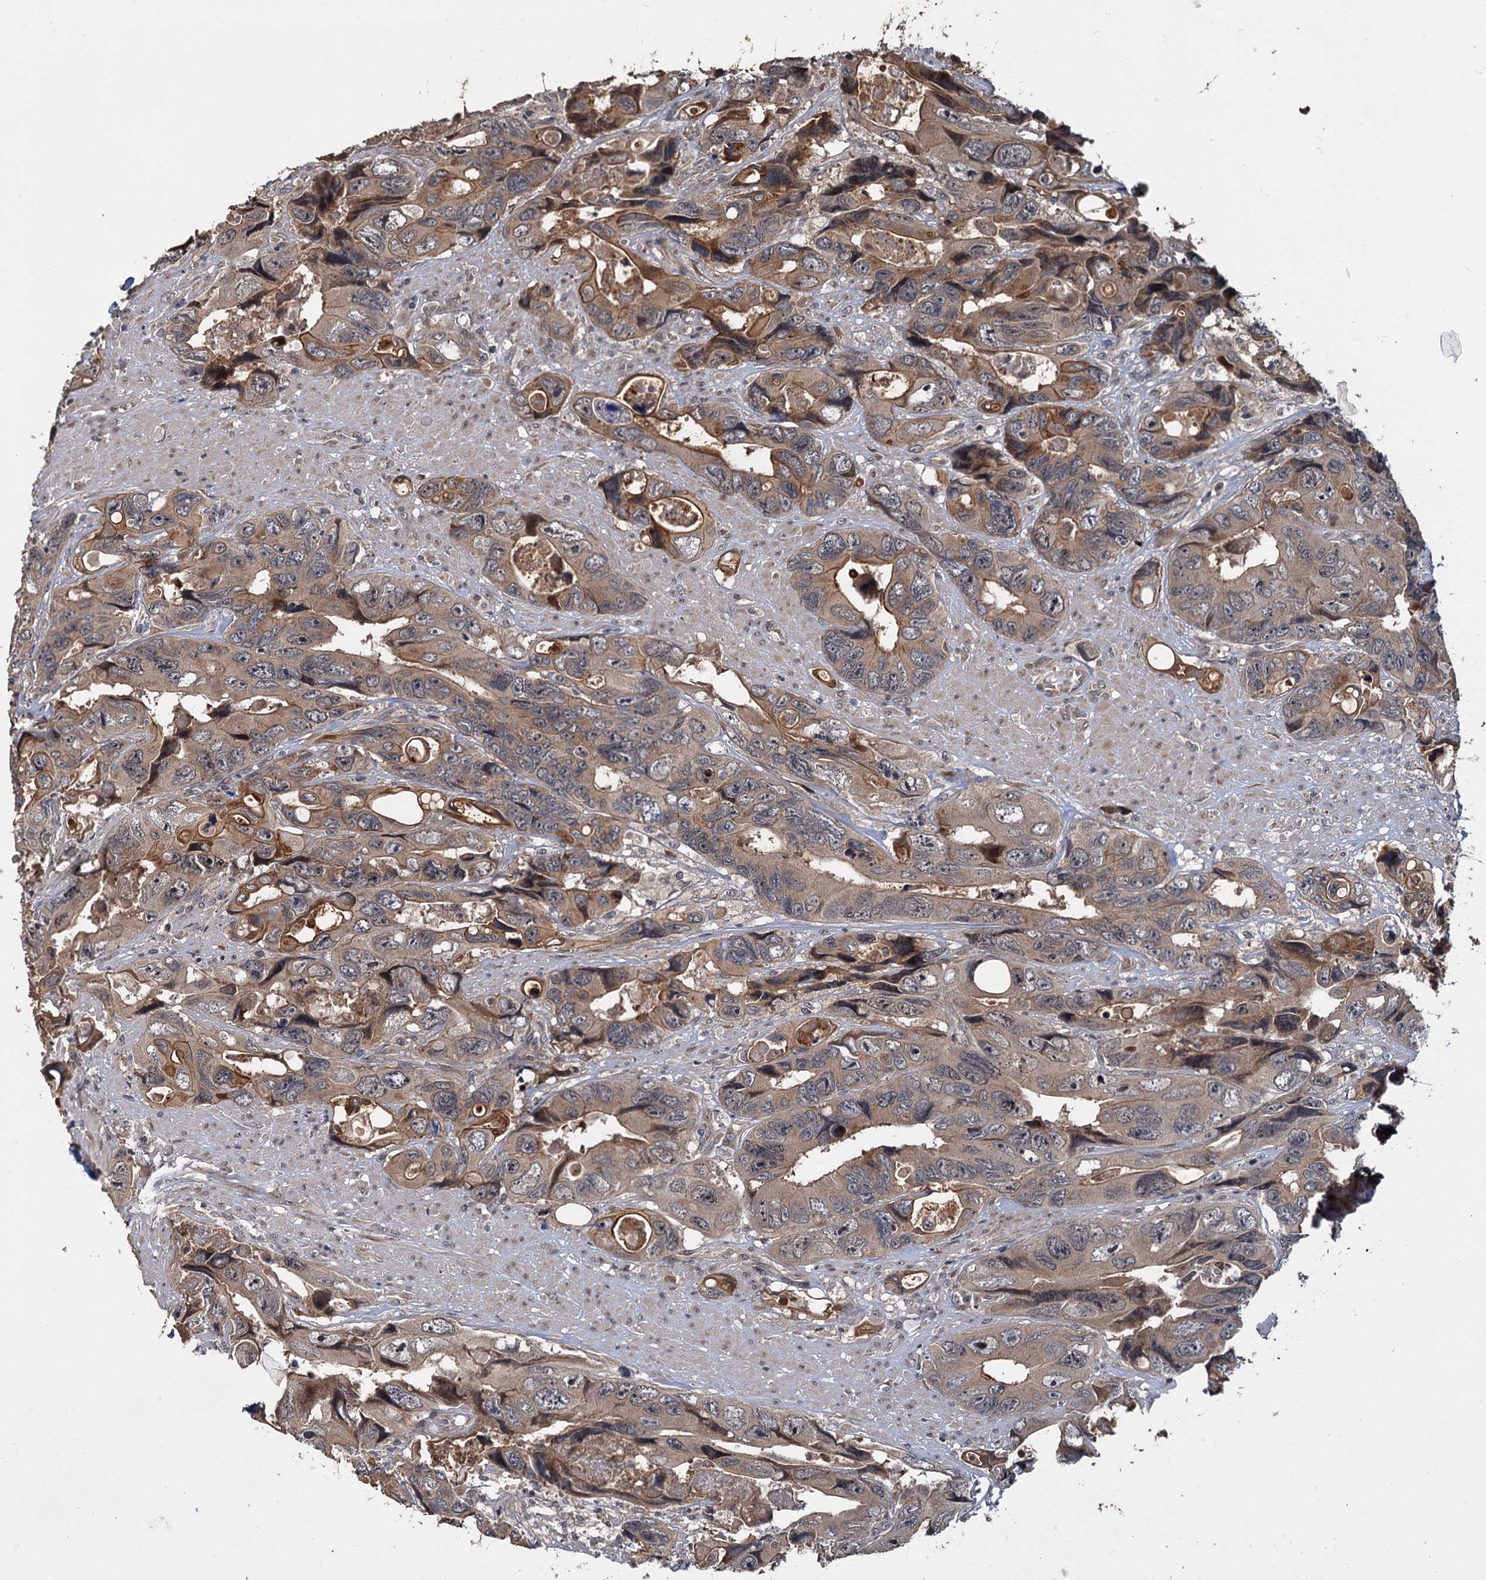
{"staining": {"intensity": "moderate", "quantity": ">75%", "location": "cytoplasmic/membranous"}, "tissue": "colorectal cancer", "cell_type": "Tumor cells", "image_type": "cancer", "snomed": [{"axis": "morphology", "description": "Adenocarcinoma, NOS"}, {"axis": "topography", "description": "Rectum"}], "caption": "Tumor cells display moderate cytoplasmic/membranous expression in about >75% of cells in adenocarcinoma (colorectal). The staining was performed using DAB, with brown indicating positive protein expression. Nuclei are stained blue with hematoxylin.", "gene": "KANSL2", "patient": {"sex": "male", "age": 57}}